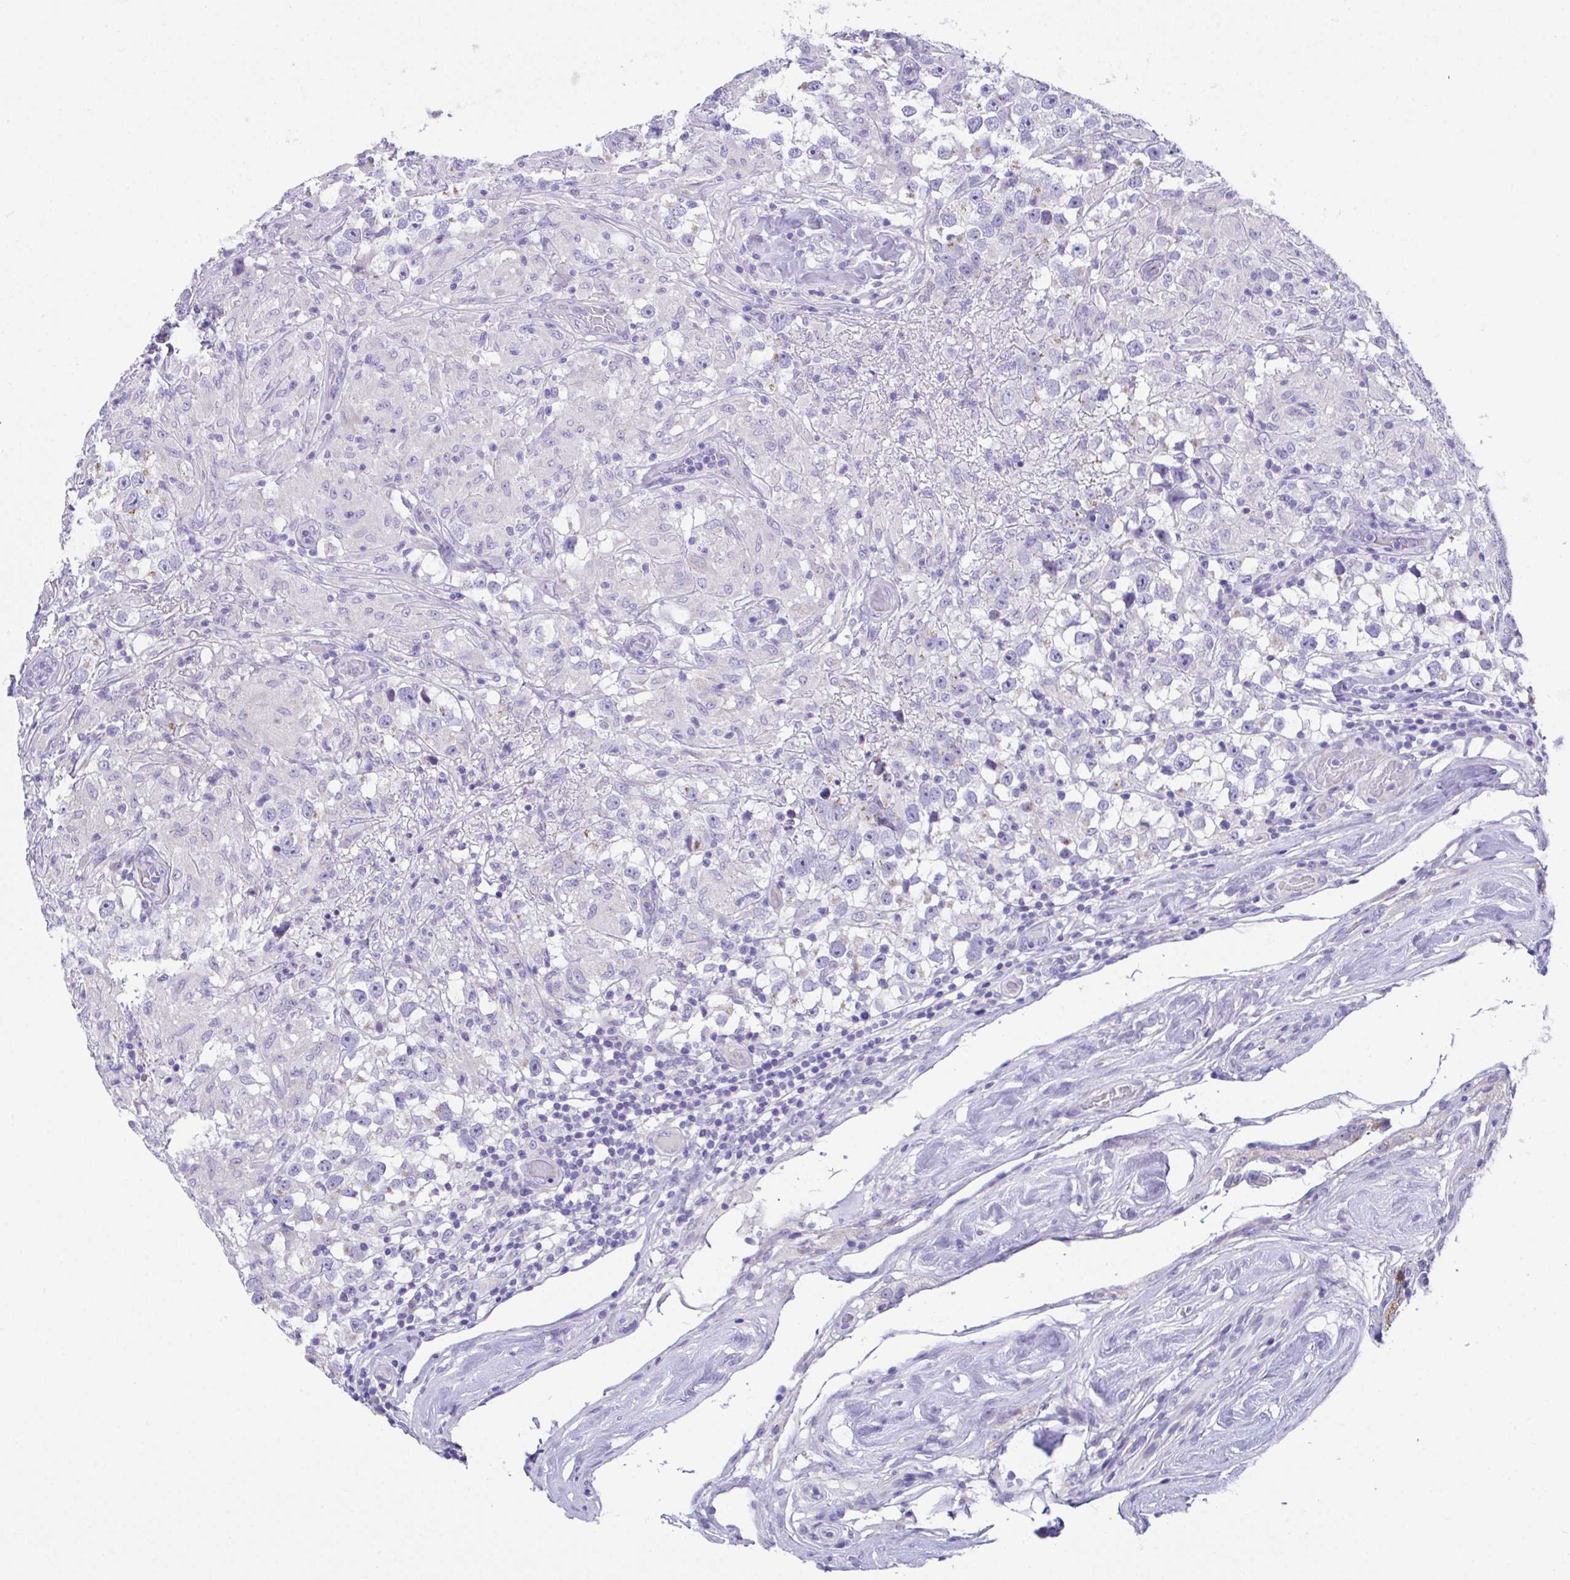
{"staining": {"intensity": "negative", "quantity": "none", "location": "none"}, "tissue": "testis cancer", "cell_type": "Tumor cells", "image_type": "cancer", "snomed": [{"axis": "morphology", "description": "Seminoma, NOS"}, {"axis": "topography", "description": "Testis"}], "caption": "A micrograph of testis cancer (seminoma) stained for a protein shows no brown staining in tumor cells. The staining is performed using DAB brown chromogen with nuclei counter-stained in using hematoxylin.", "gene": "SLC16A6", "patient": {"sex": "male", "age": 46}}